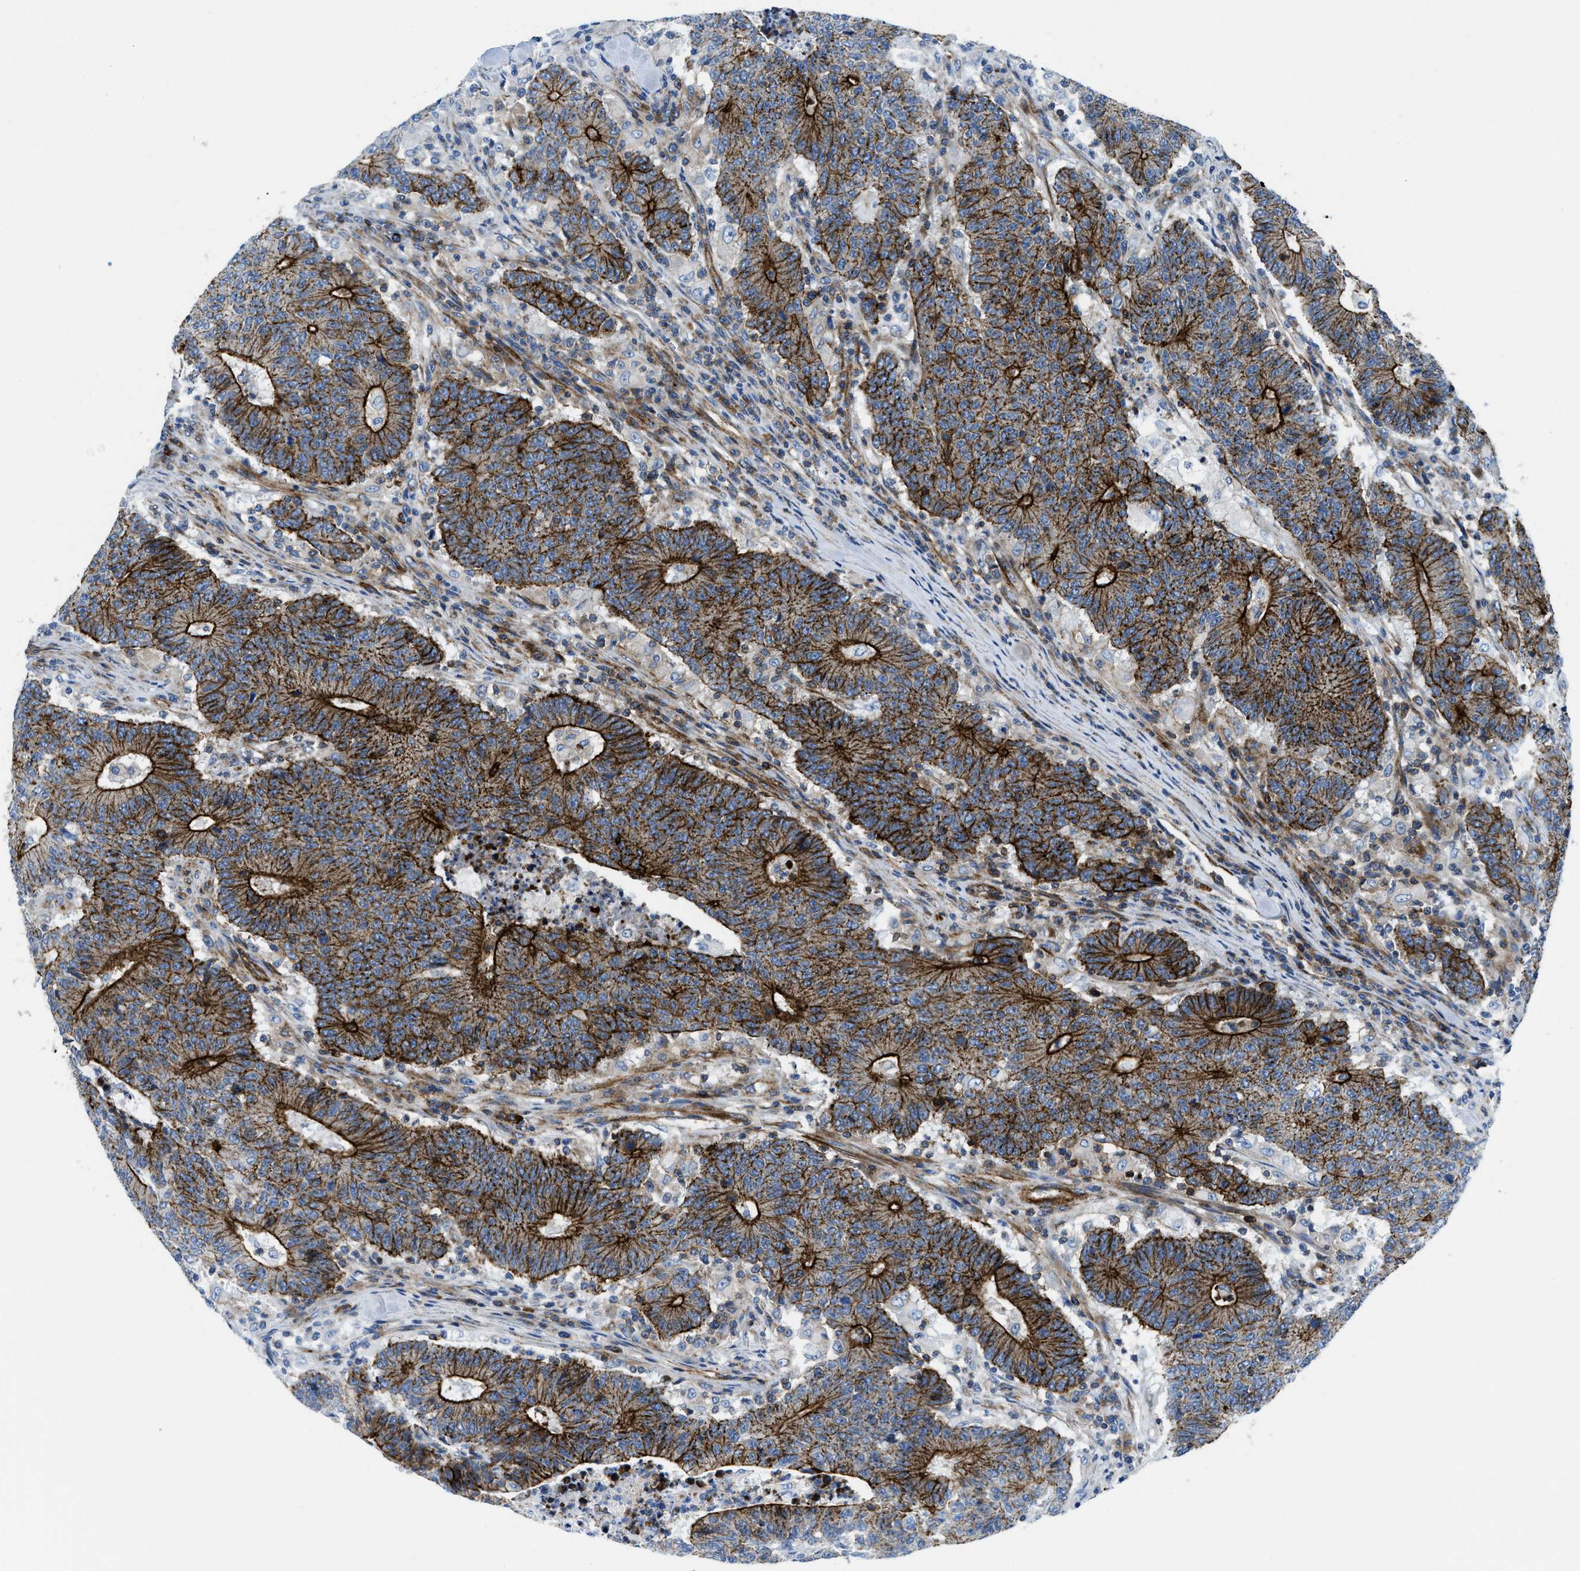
{"staining": {"intensity": "strong", "quantity": ">75%", "location": "cytoplasmic/membranous"}, "tissue": "colorectal cancer", "cell_type": "Tumor cells", "image_type": "cancer", "snomed": [{"axis": "morphology", "description": "Normal tissue, NOS"}, {"axis": "morphology", "description": "Adenocarcinoma, NOS"}, {"axis": "topography", "description": "Colon"}], "caption": "Approximately >75% of tumor cells in human colorectal cancer exhibit strong cytoplasmic/membranous protein expression as visualized by brown immunohistochemical staining.", "gene": "CUTA", "patient": {"sex": "female", "age": 75}}